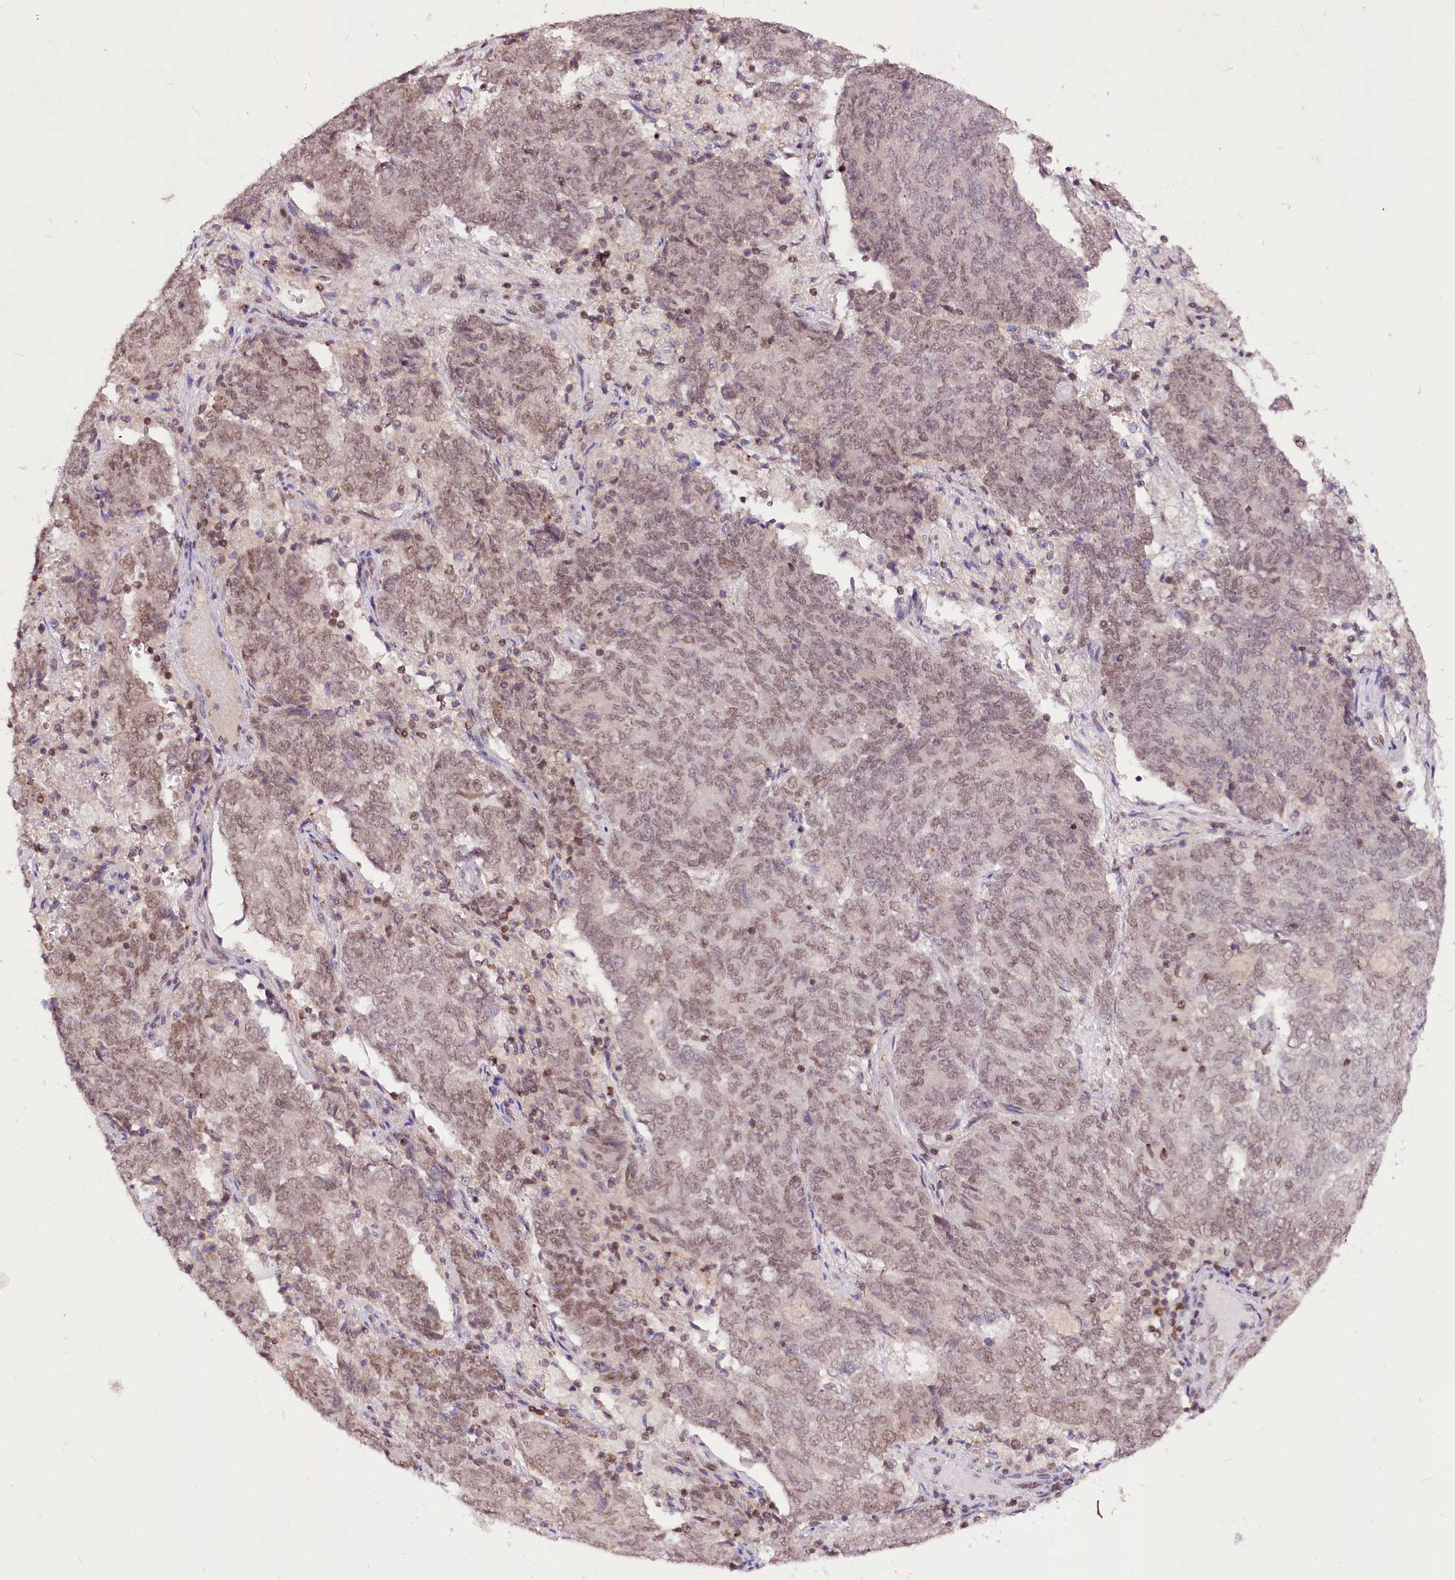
{"staining": {"intensity": "weak", "quantity": ">75%", "location": "nuclear"}, "tissue": "endometrial cancer", "cell_type": "Tumor cells", "image_type": "cancer", "snomed": [{"axis": "morphology", "description": "Adenocarcinoma, NOS"}, {"axis": "topography", "description": "Endometrium"}], "caption": "Protein expression analysis of human endometrial adenocarcinoma reveals weak nuclear expression in approximately >75% of tumor cells.", "gene": "POLA2", "patient": {"sex": "female", "age": 80}}